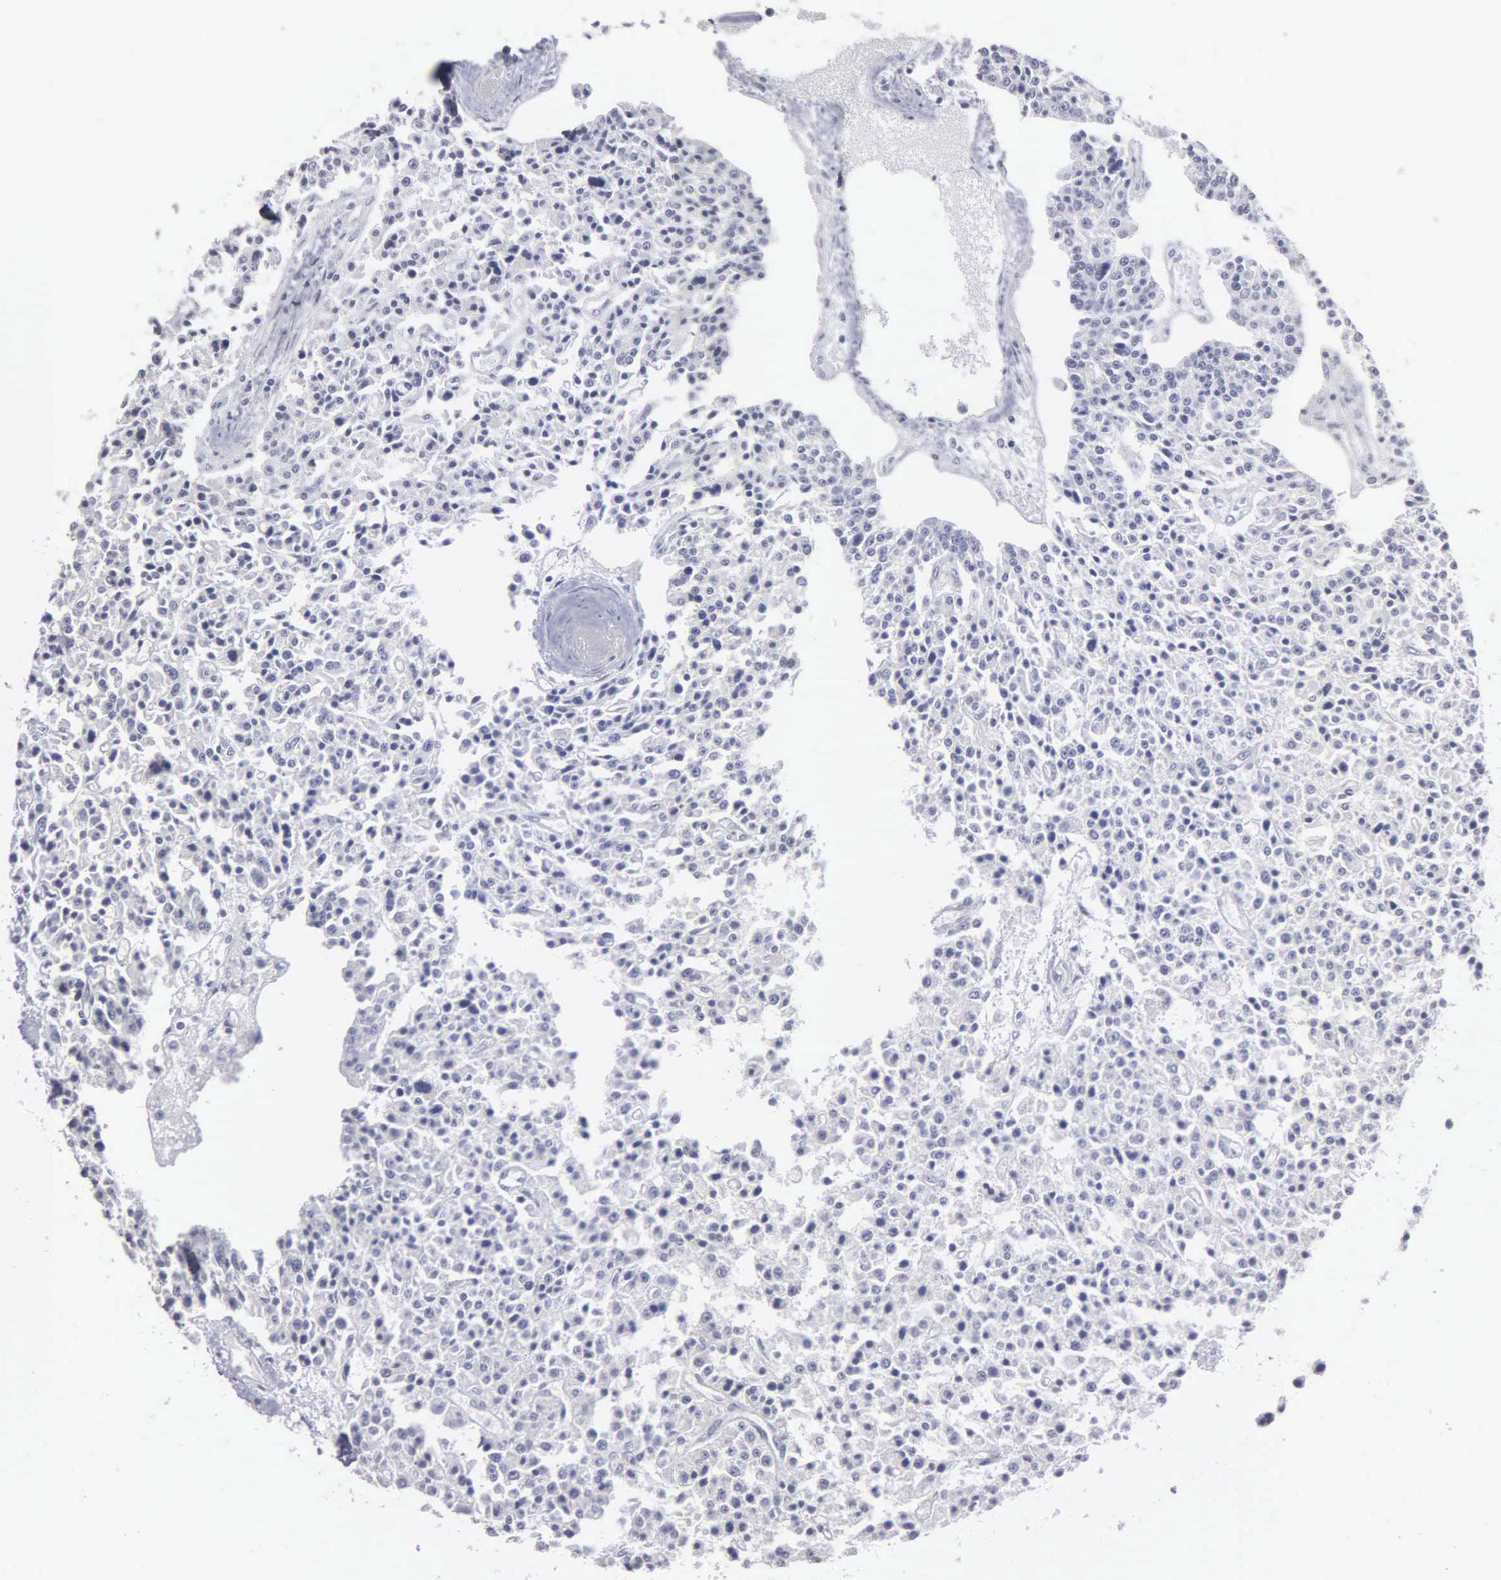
{"staining": {"intensity": "negative", "quantity": "none", "location": "none"}, "tissue": "carcinoid", "cell_type": "Tumor cells", "image_type": "cancer", "snomed": [{"axis": "morphology", "description": "Carcinoid, malignant, NOS"}, {"axis": "topography", "description": "Stomach"}], "caption": "Immunohistochemistry histopathology image of neoplastic tissue: human carcinoid (malignant) stained with DAB shows no significant protein expression in tumor cells. (Brightfield microscopy of DAB immunohistochemistry (IHC) at high magnification).", "gene": "UPB1", "patient": {"sex": "female", "age": 76}}